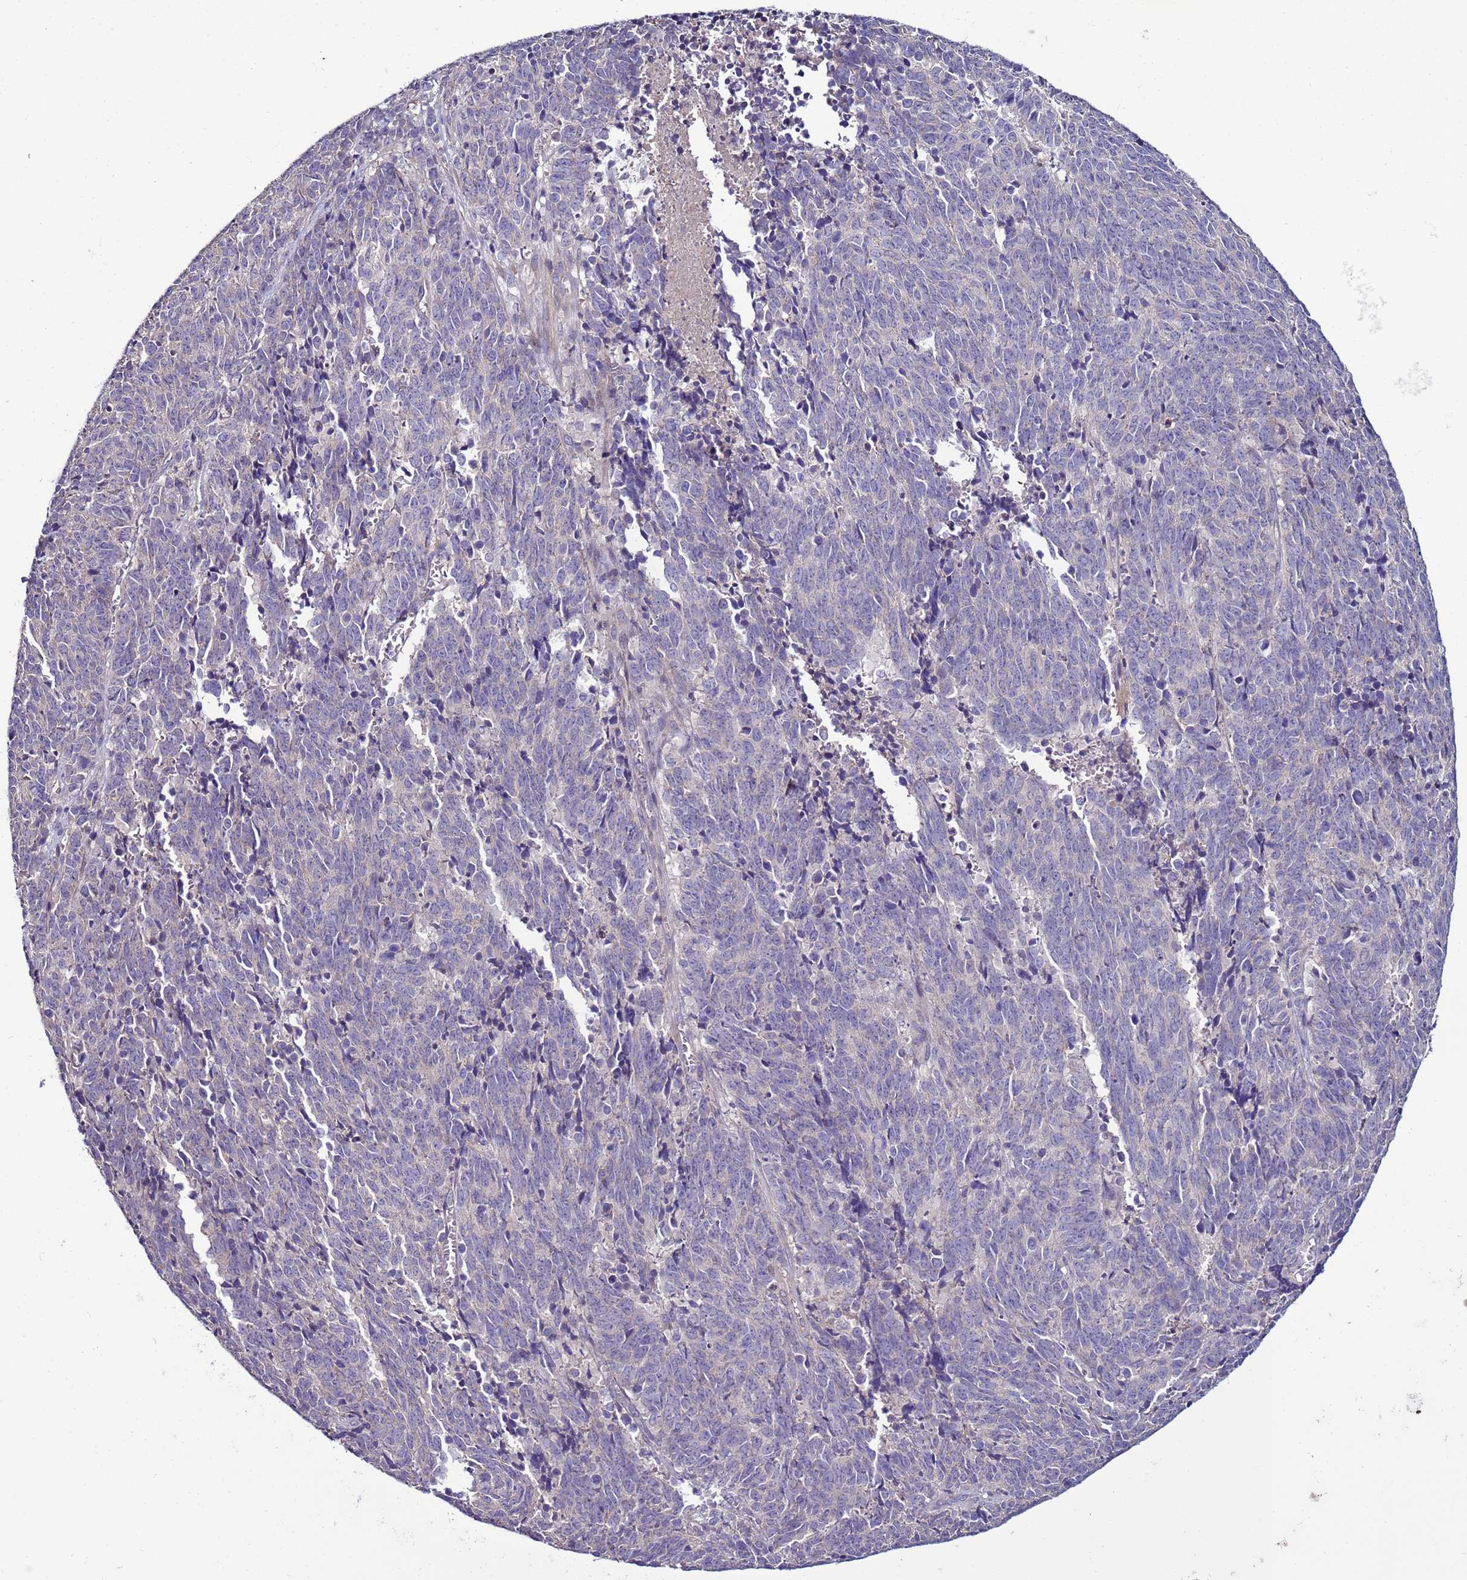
{"staining": {"intensity": "negative", "quantity": "none", "location": "none"}, "tissue": "cervical cancer", "cell_type": "Tumor cells", "image_type": "cancer", "snomed": [{"axis": "morphology", "description": "Squamous cell carcinoma, NOS"}, {"axis": "topography", "description": "Cervix"}], "caption": "IHC of human cervical cancer reveals no expression in tumor cells.", "gene": "RABL2B", "patient": {"sex": "female", "age": 29}}